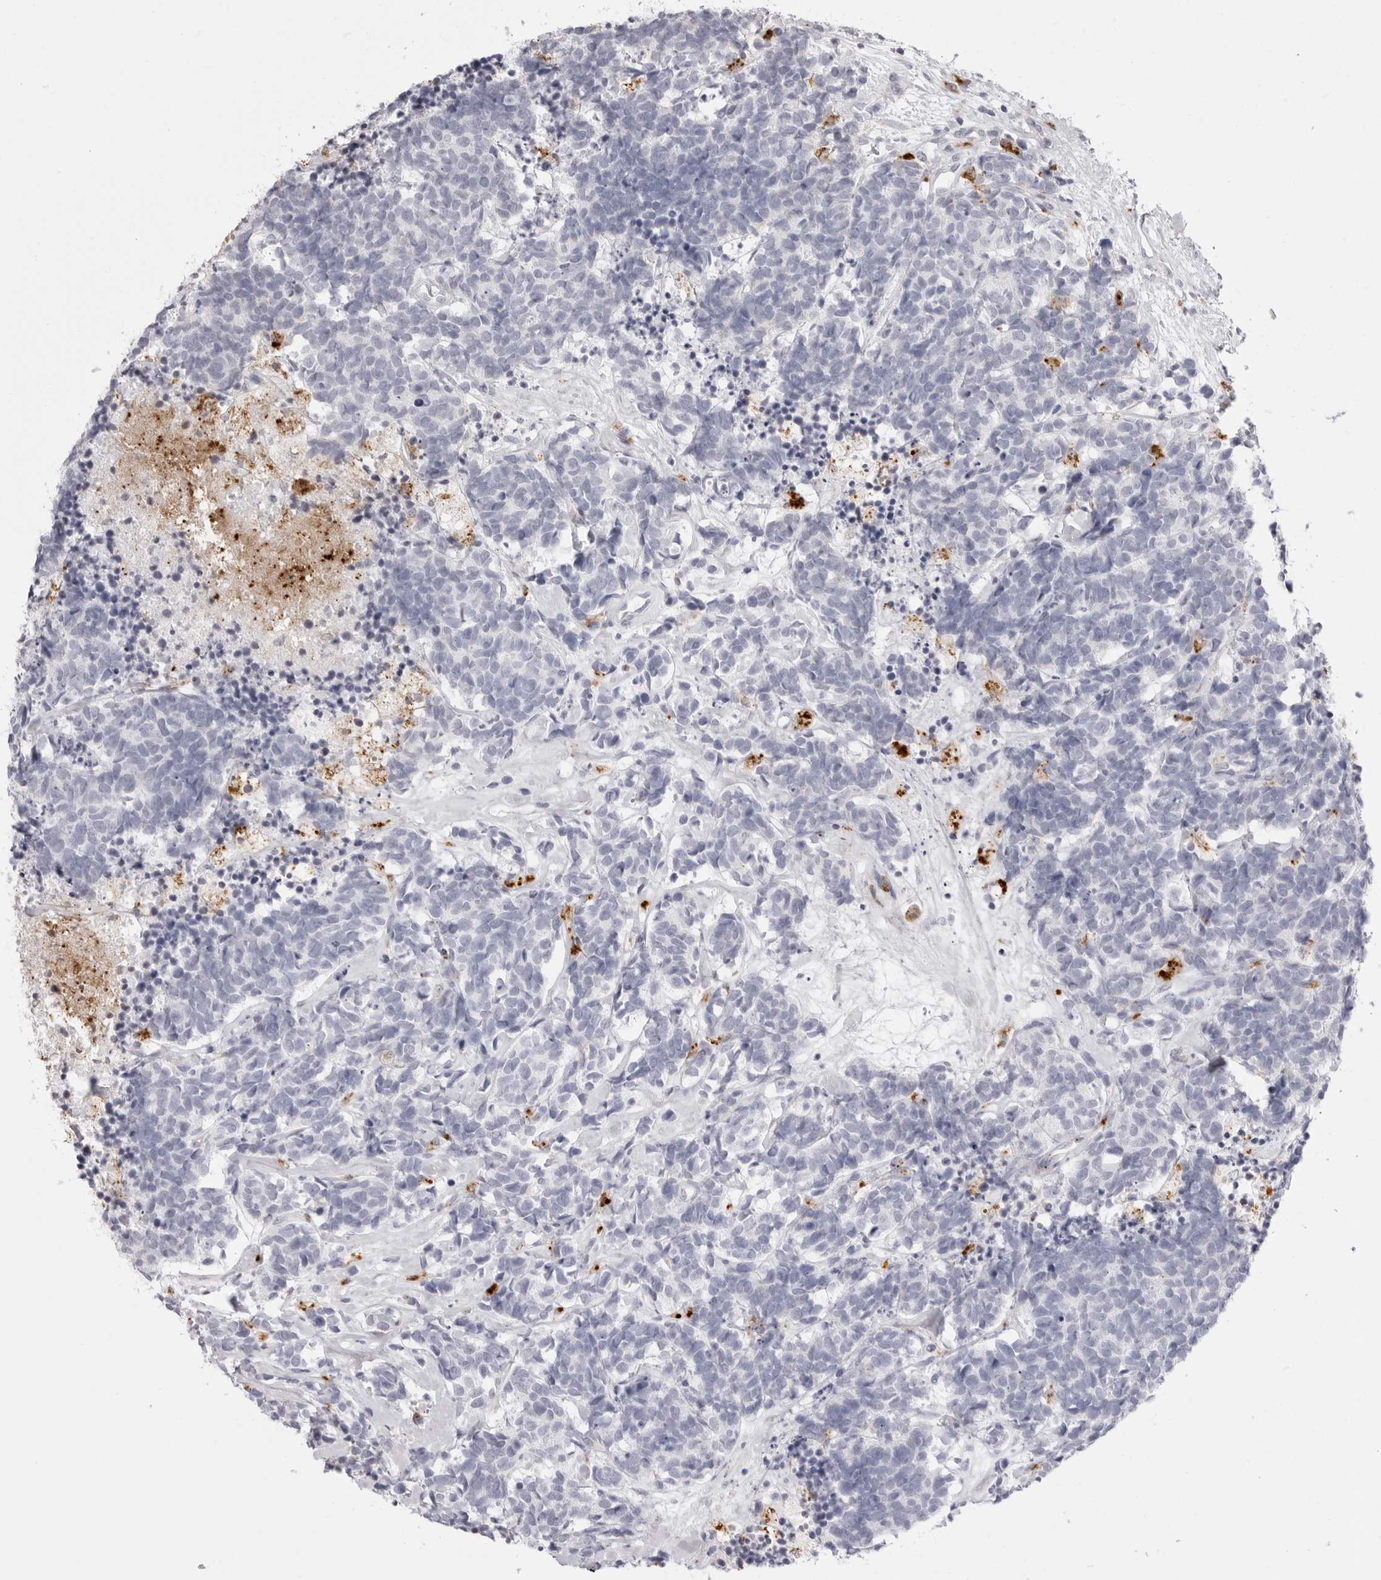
{"staining": {"intensity": "negative", "quantity": "none", "location": "none"}, "tissue": "carcinoid", "cell_type": "Tumor cells", "image_type": "cancer", "snomed": [{"axis": "morphology", "description": "Carcinoma, NOS"}, {"axis": "morphology", "description": "Carcinoid, malignant, NOS"}, {"axis": "topography", "description": "Urinary bladder"}], "caption": "An image of carcinoma stained for a protein displays no brown staining in tumor cells. (DAB IHC visualized using brightfield microscopy, high magnification).", "gene": "IL25", "patient": {"sex": "male", "age": 57}}